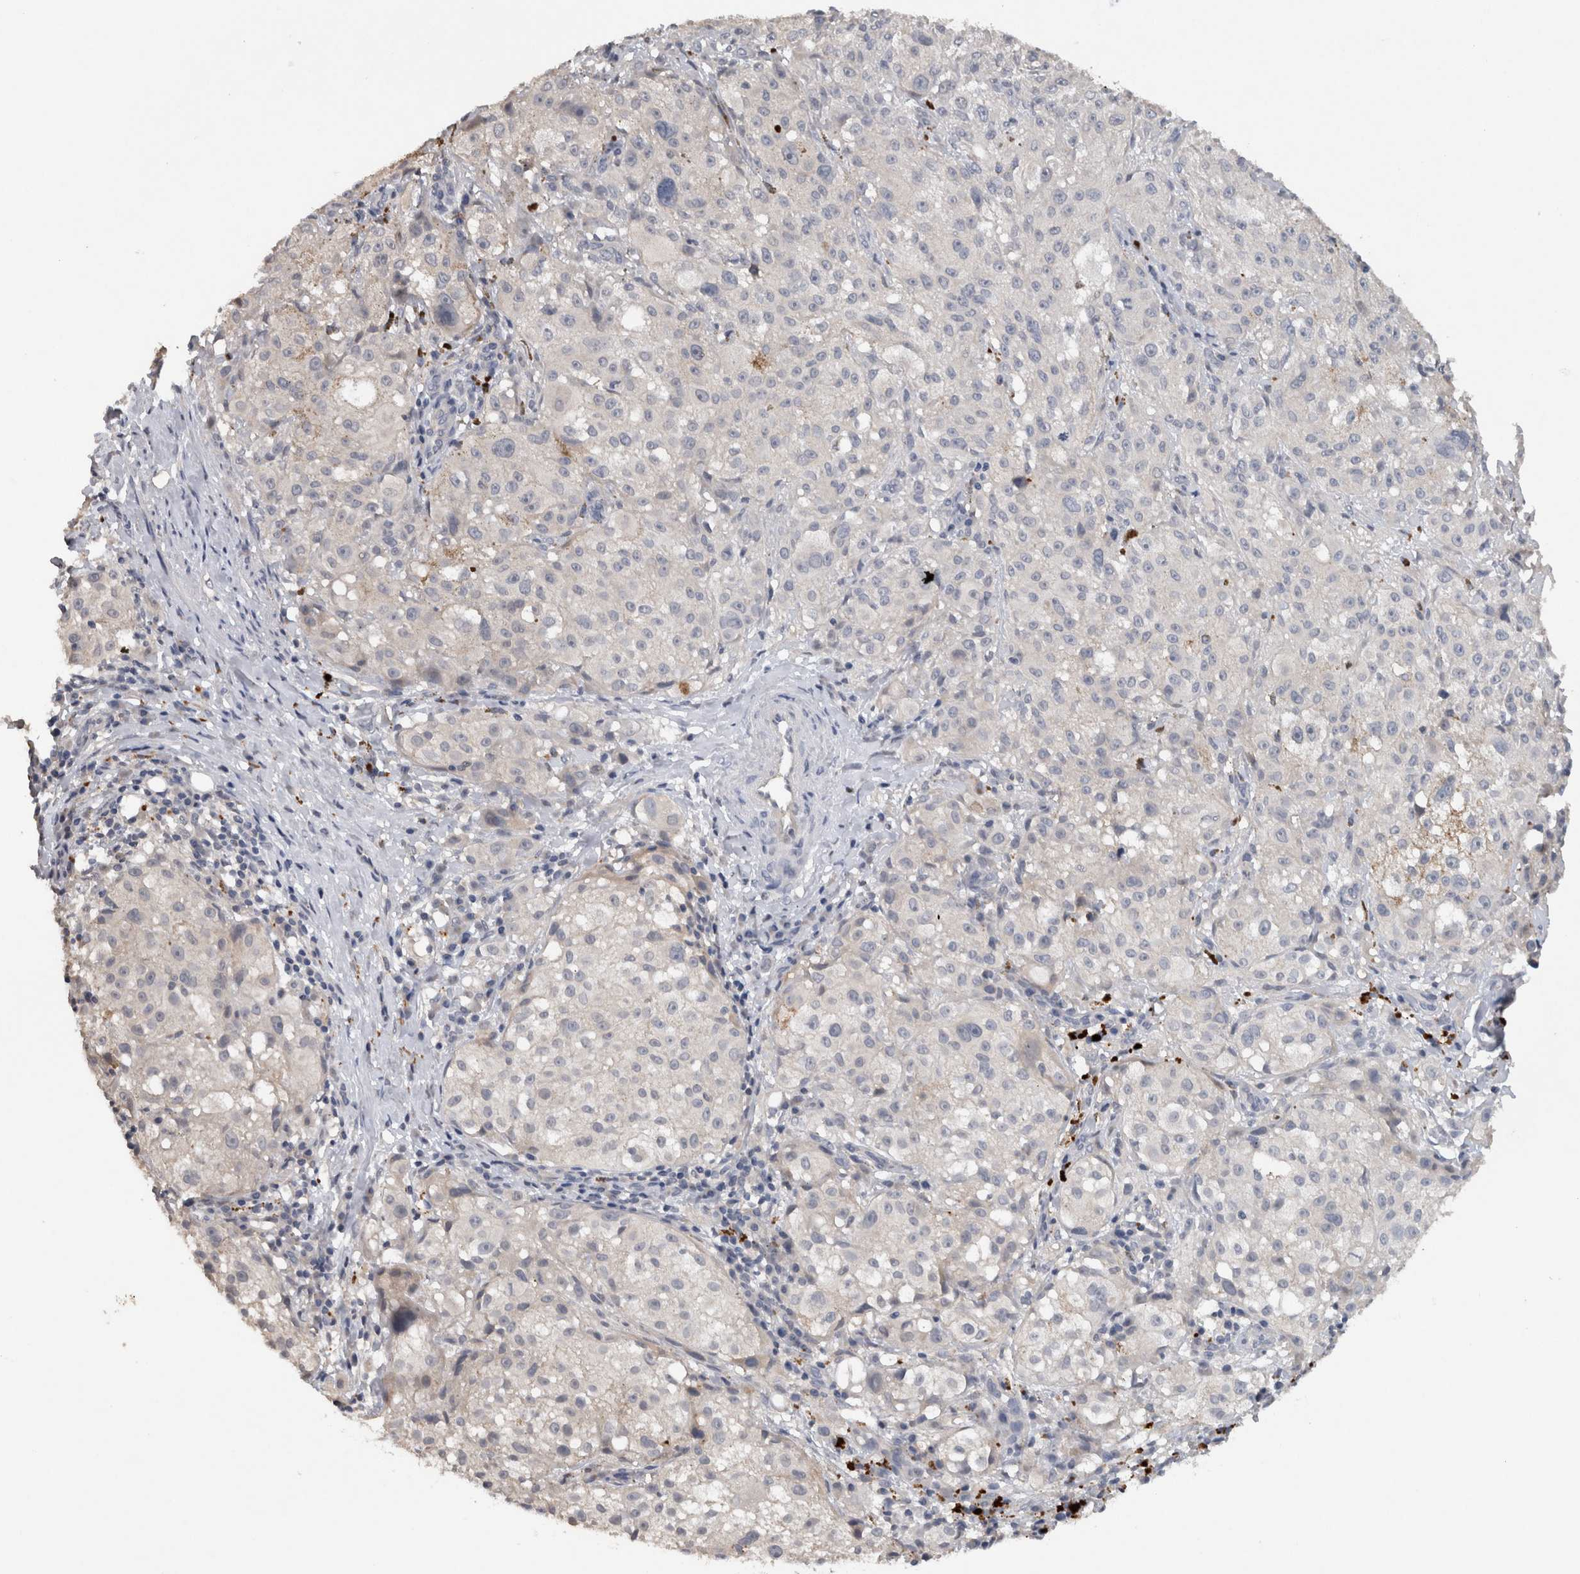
{"staining": {"intensity": "negative", "quantity": "none", "location": "none"}, "tissue": "melanoma", "cell_type": "Tumor cells", "image_type": "cancer", "snomed": [{"axis": "morphology", "description": "Malignant melanoma, NOS"}, {"axis": "topography", "description": "Skin"}], "caption": "Immunohistochemistry of malignant melanoma shows no staining in tumor cells.", "gene": "HEXD", "patient": {"sex": "female", "age": 55}}